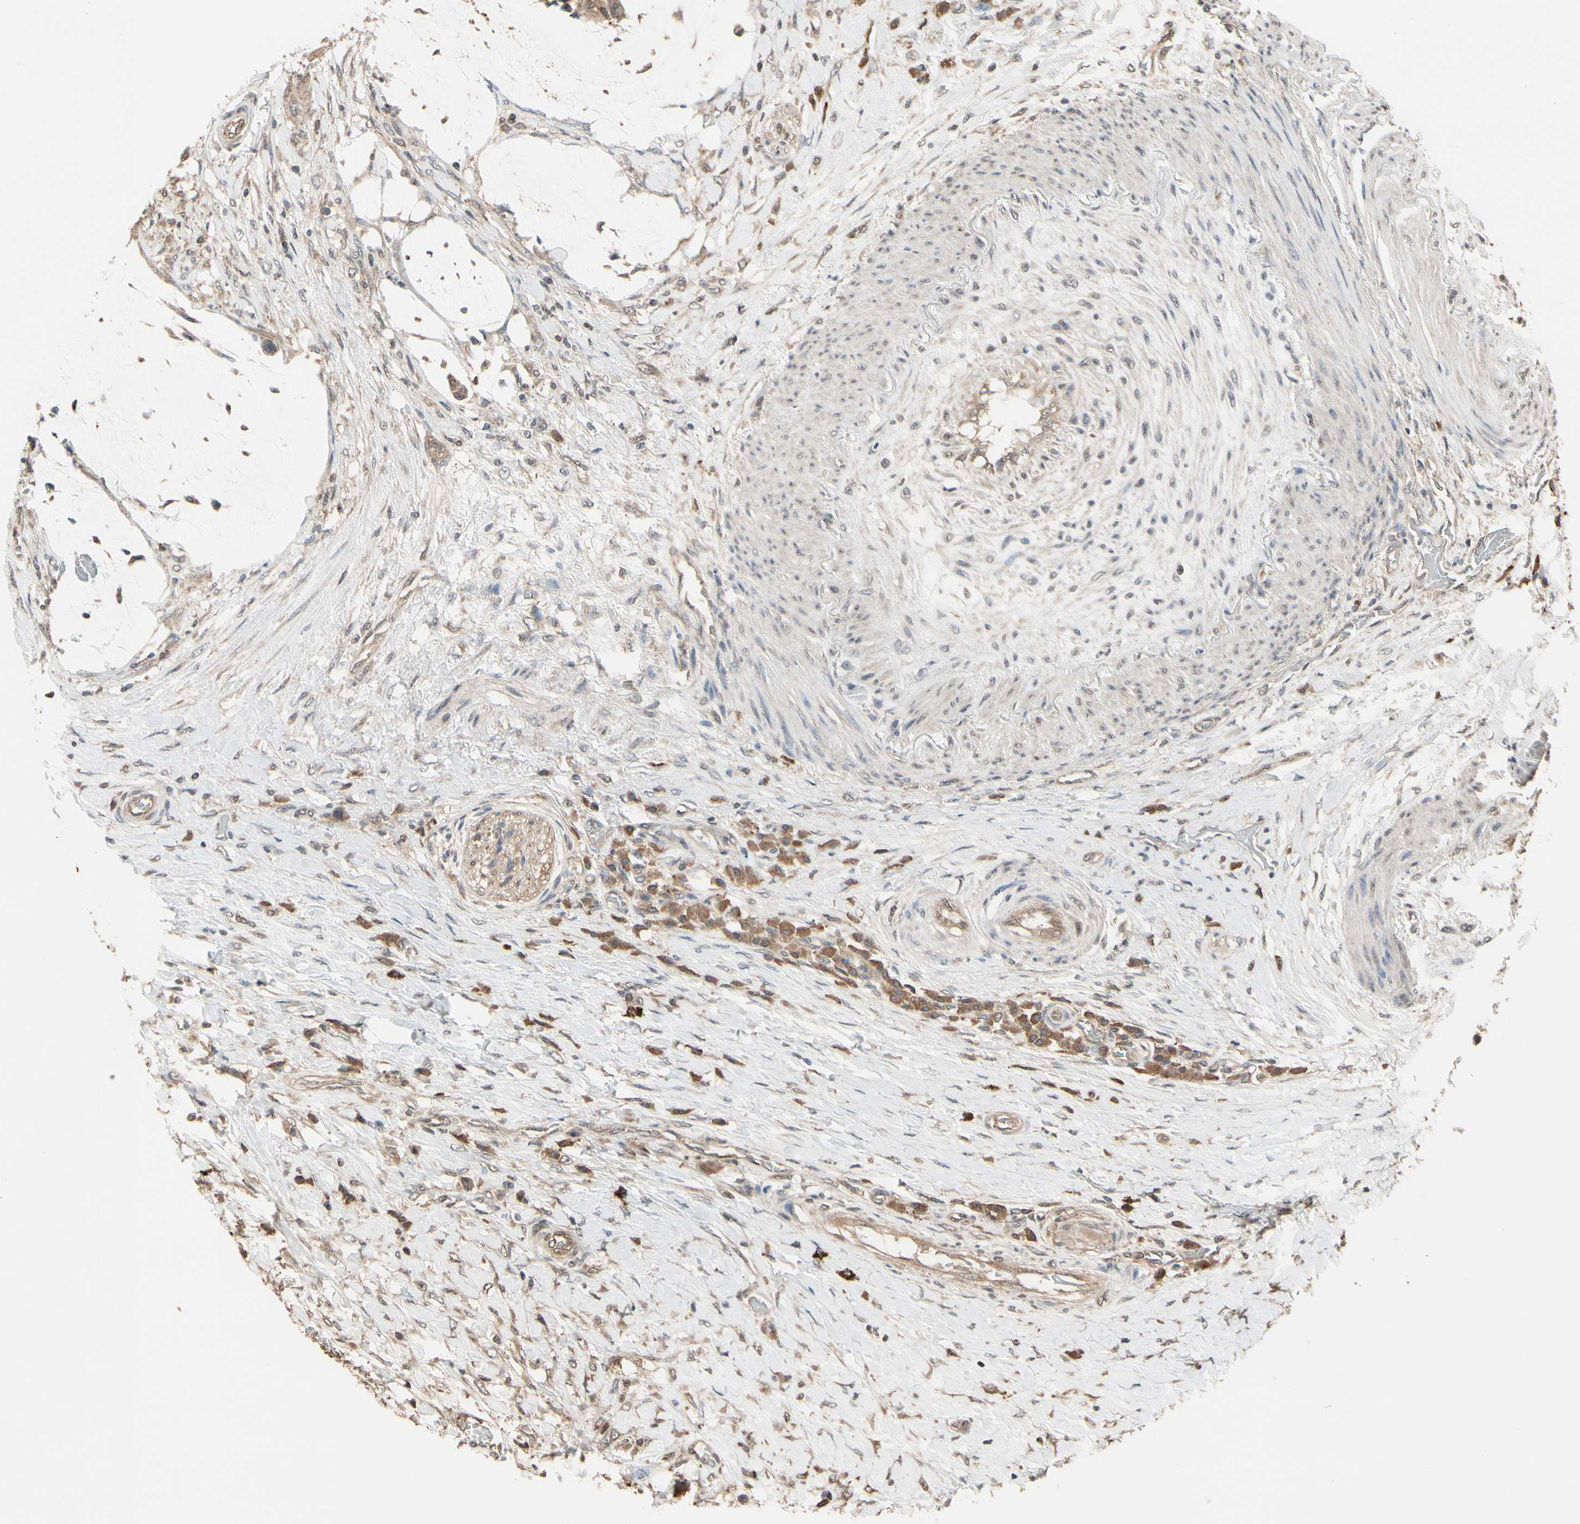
{"staining": {"intensity": "moderate", "quantity": ">75%", "location": "cytoplasmic/membranous"}, "tissue": "colorectal cancer", "cell_type": "Tumor cells", "image_type": "cancer", "snomed": [{"axis": "morphology", "description": "Adenocarcinoma, NOS"}, {"axis": "topography", "description": "Rectum"}], "caption": "This image reveals colorectal cancer (adenocarcinoma) stained with IHC to label a protein in brown. The cytoplasmic/membranous of tumor cells show moderate positivity for the protein. Nuclei are counter-stained blue.", "gene": "PNPLA7", "patient": {"sex": "female", "age": 77}}